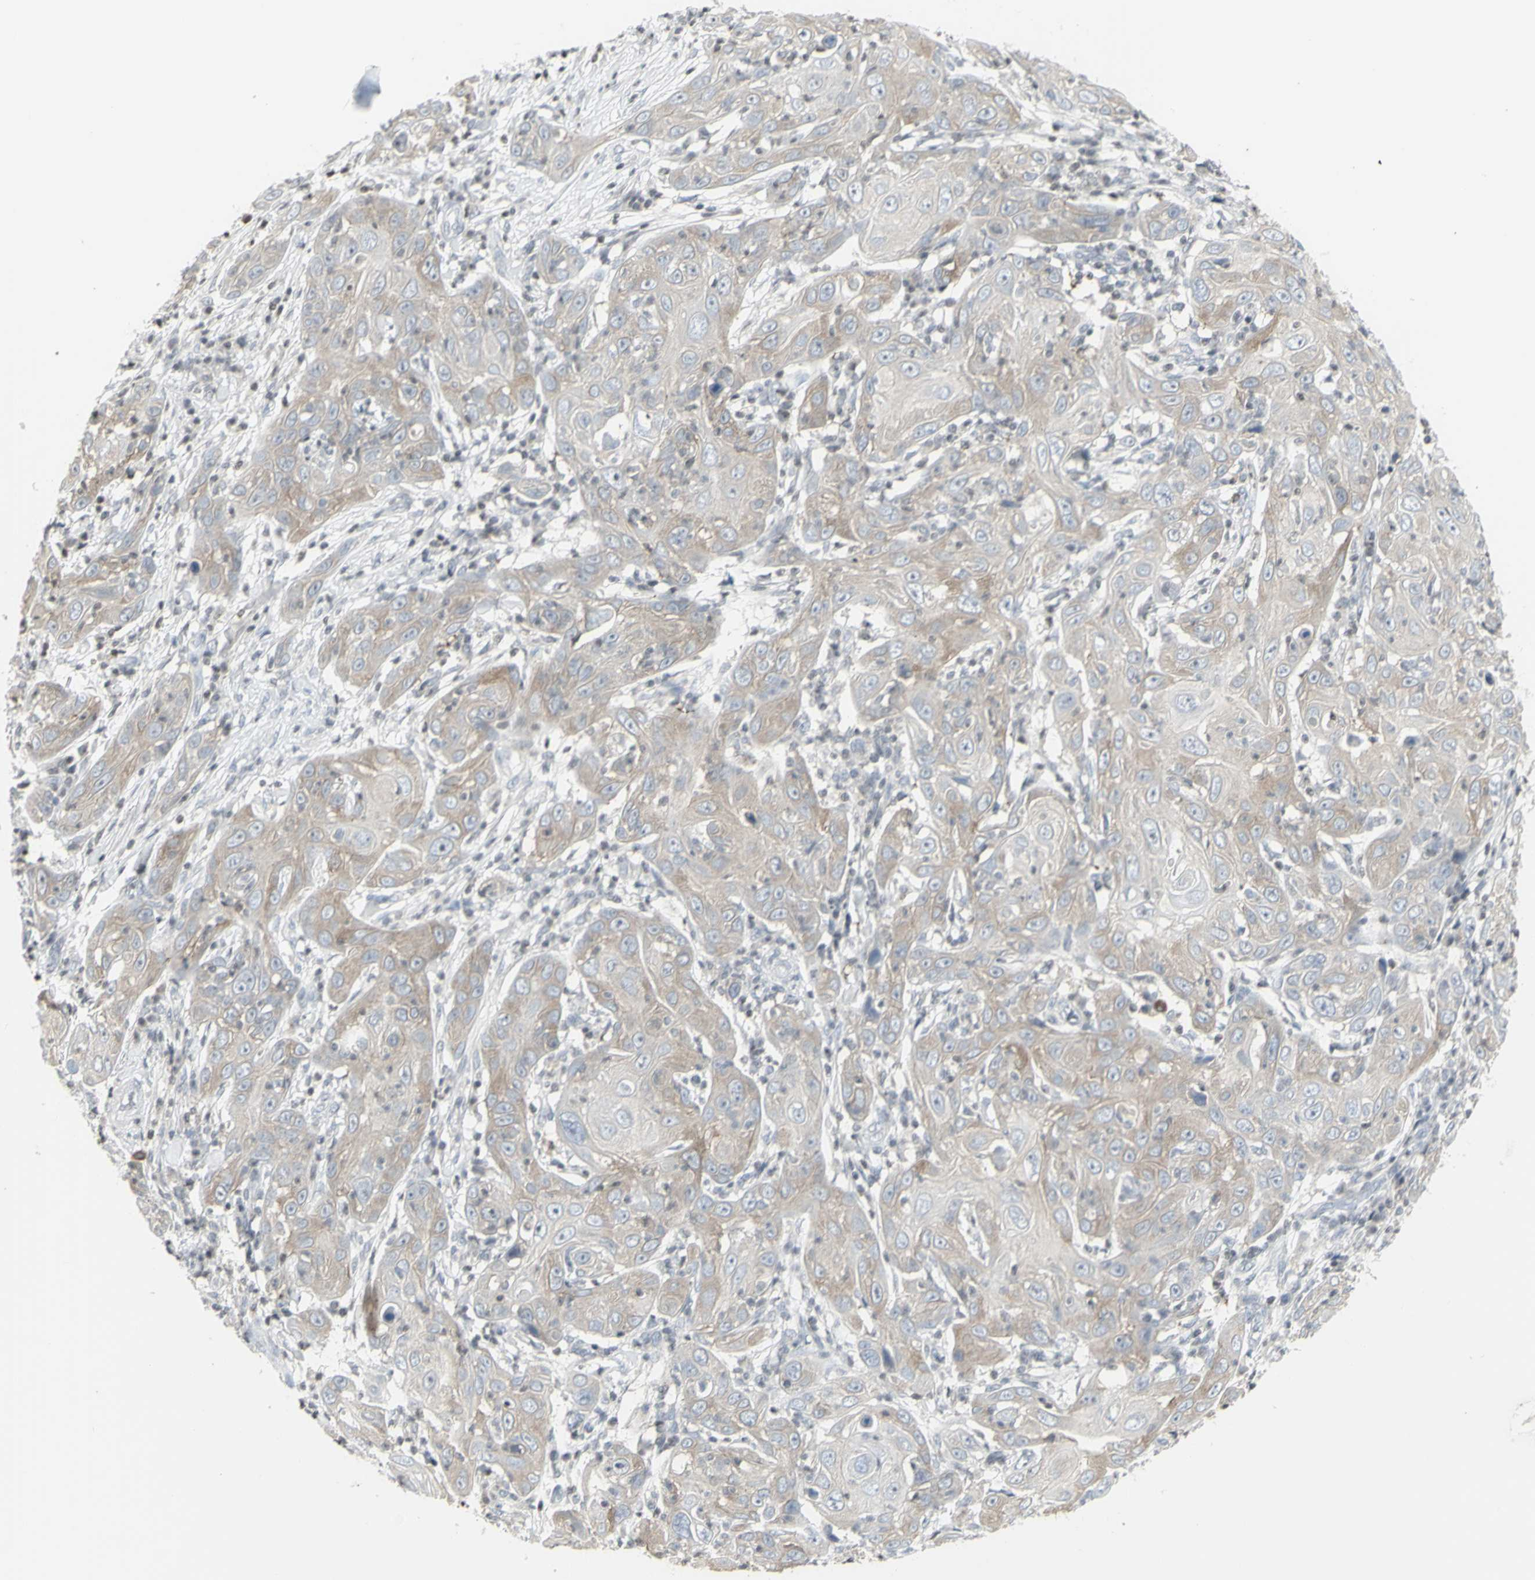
{"staining": {"intensity": "weak", "quantity": "25%-75%", "location": "cytoplasmic/membranous"}, "tissue": "skin cancer", "cell_type": "Tumor cells", "image_type": "cancer", "snomed": [{"axis": "morphology", "description": "Squamous cell carcinoma, NOS"}, {"axis": "topography", "description": "Skin"}], "caption": "Weak cytoplasmic/membranous expression is seen in about 25%-75% of tumor cells in skin squamous cell carcinoma. The protein of interest is shown in brown color, while the nuclei are stained blue.", "gene": "MUC5AC", "patient": {"sex": "female", "age": 88}}